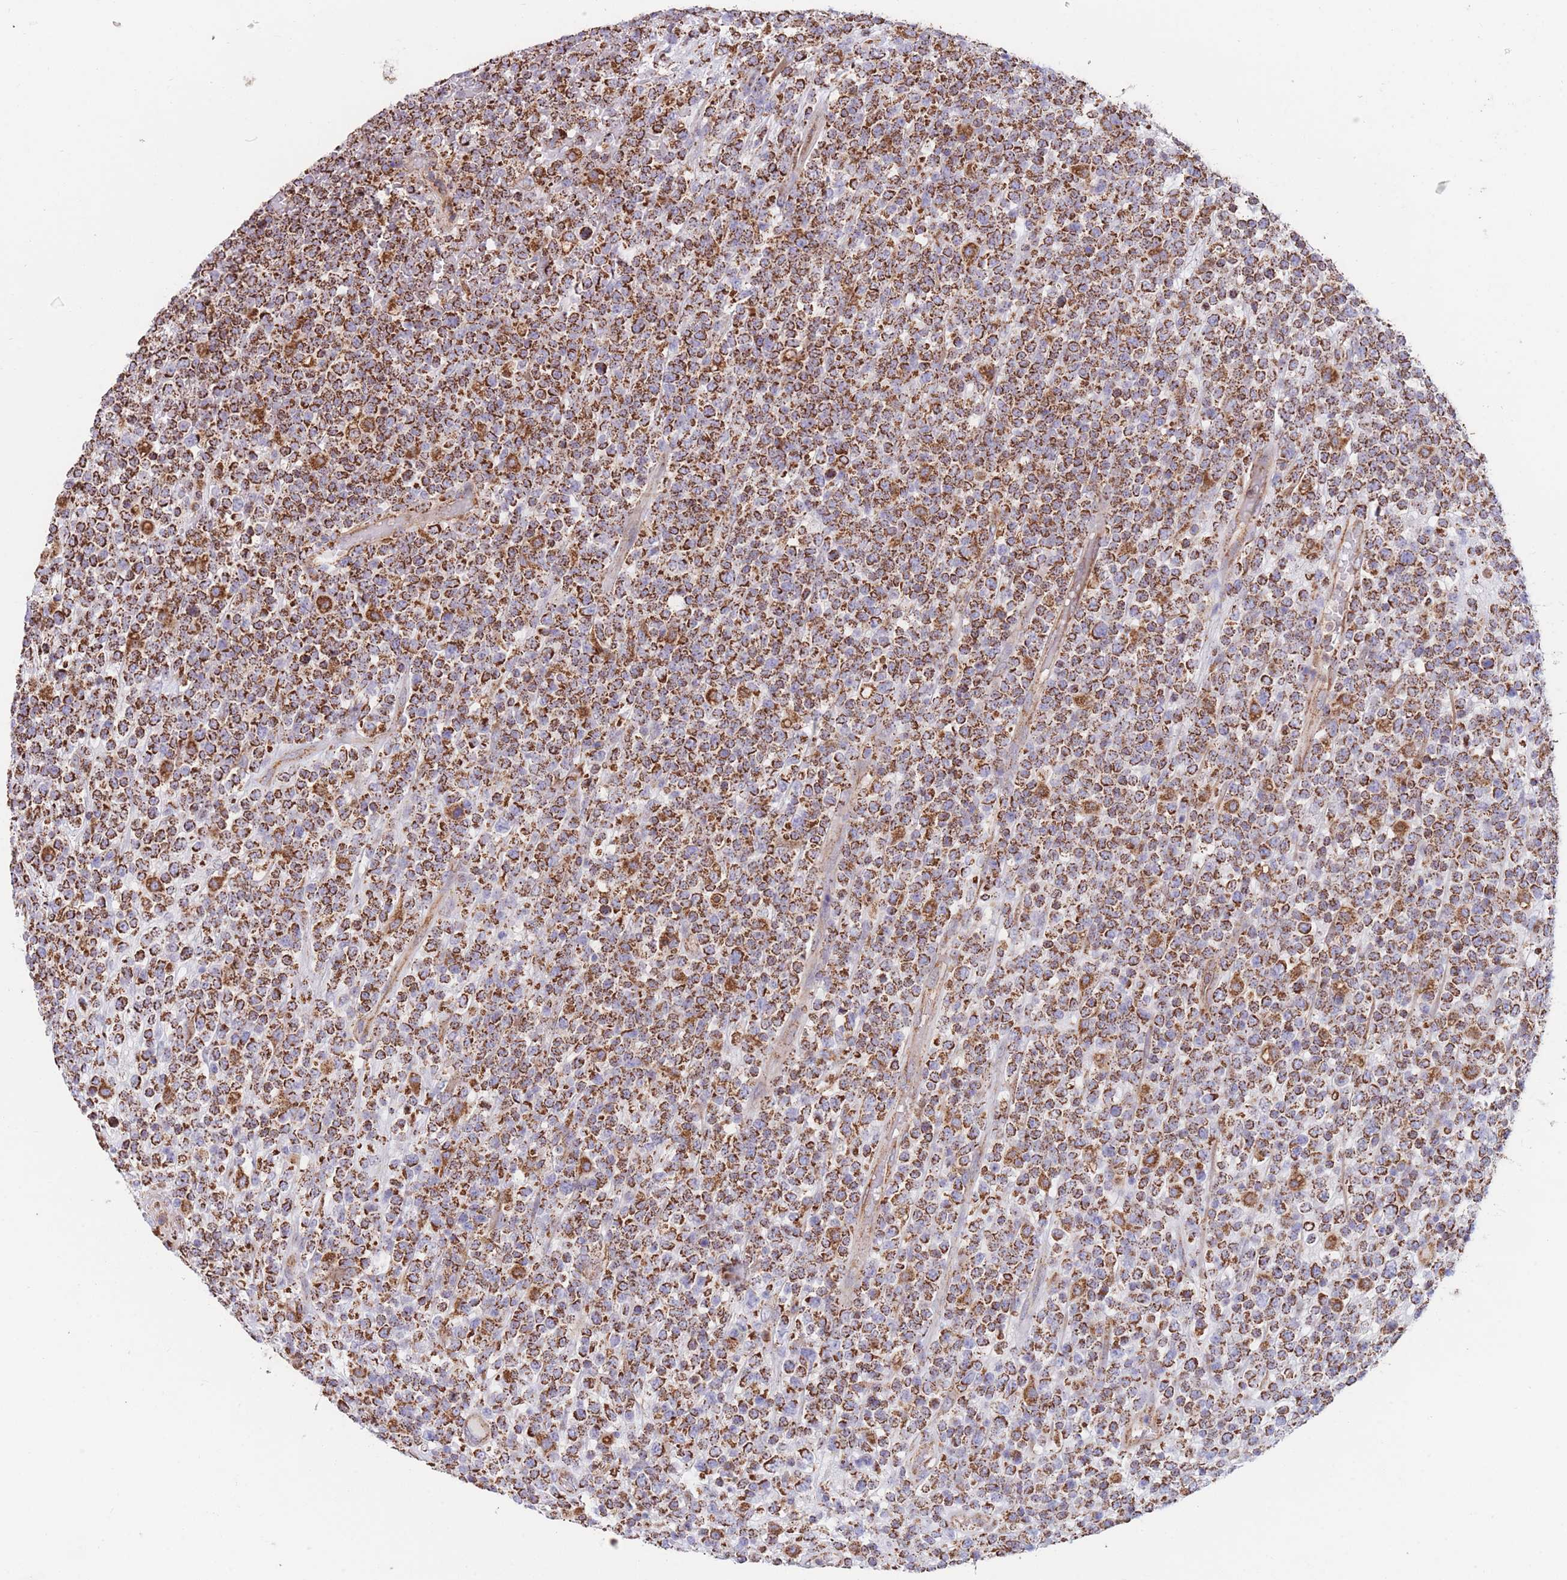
{"staining": {"intensity": "strong", "quantity": ">75%", "location": "cytoplasmic/membranous"}, "tissue": "lymphoma", "cell_type": "Tumor cells", "image_type": "cancer", "snomed": [{"axis": "morphology", "description": "Malignant lymphoma, non-Hodgkin's type, High grade"}, {"axis": "topography", "description": "Colon"}], "caption": "DAB (3,3'-diaminobenzidine) immunohistochemical staining of human lymphoma exhibits strong cytoplasmic/membranous protein staining in approximately >75% of tumor cells.", "gene": "FKBP8", "patient": {"sex": "female", "age": 53}}